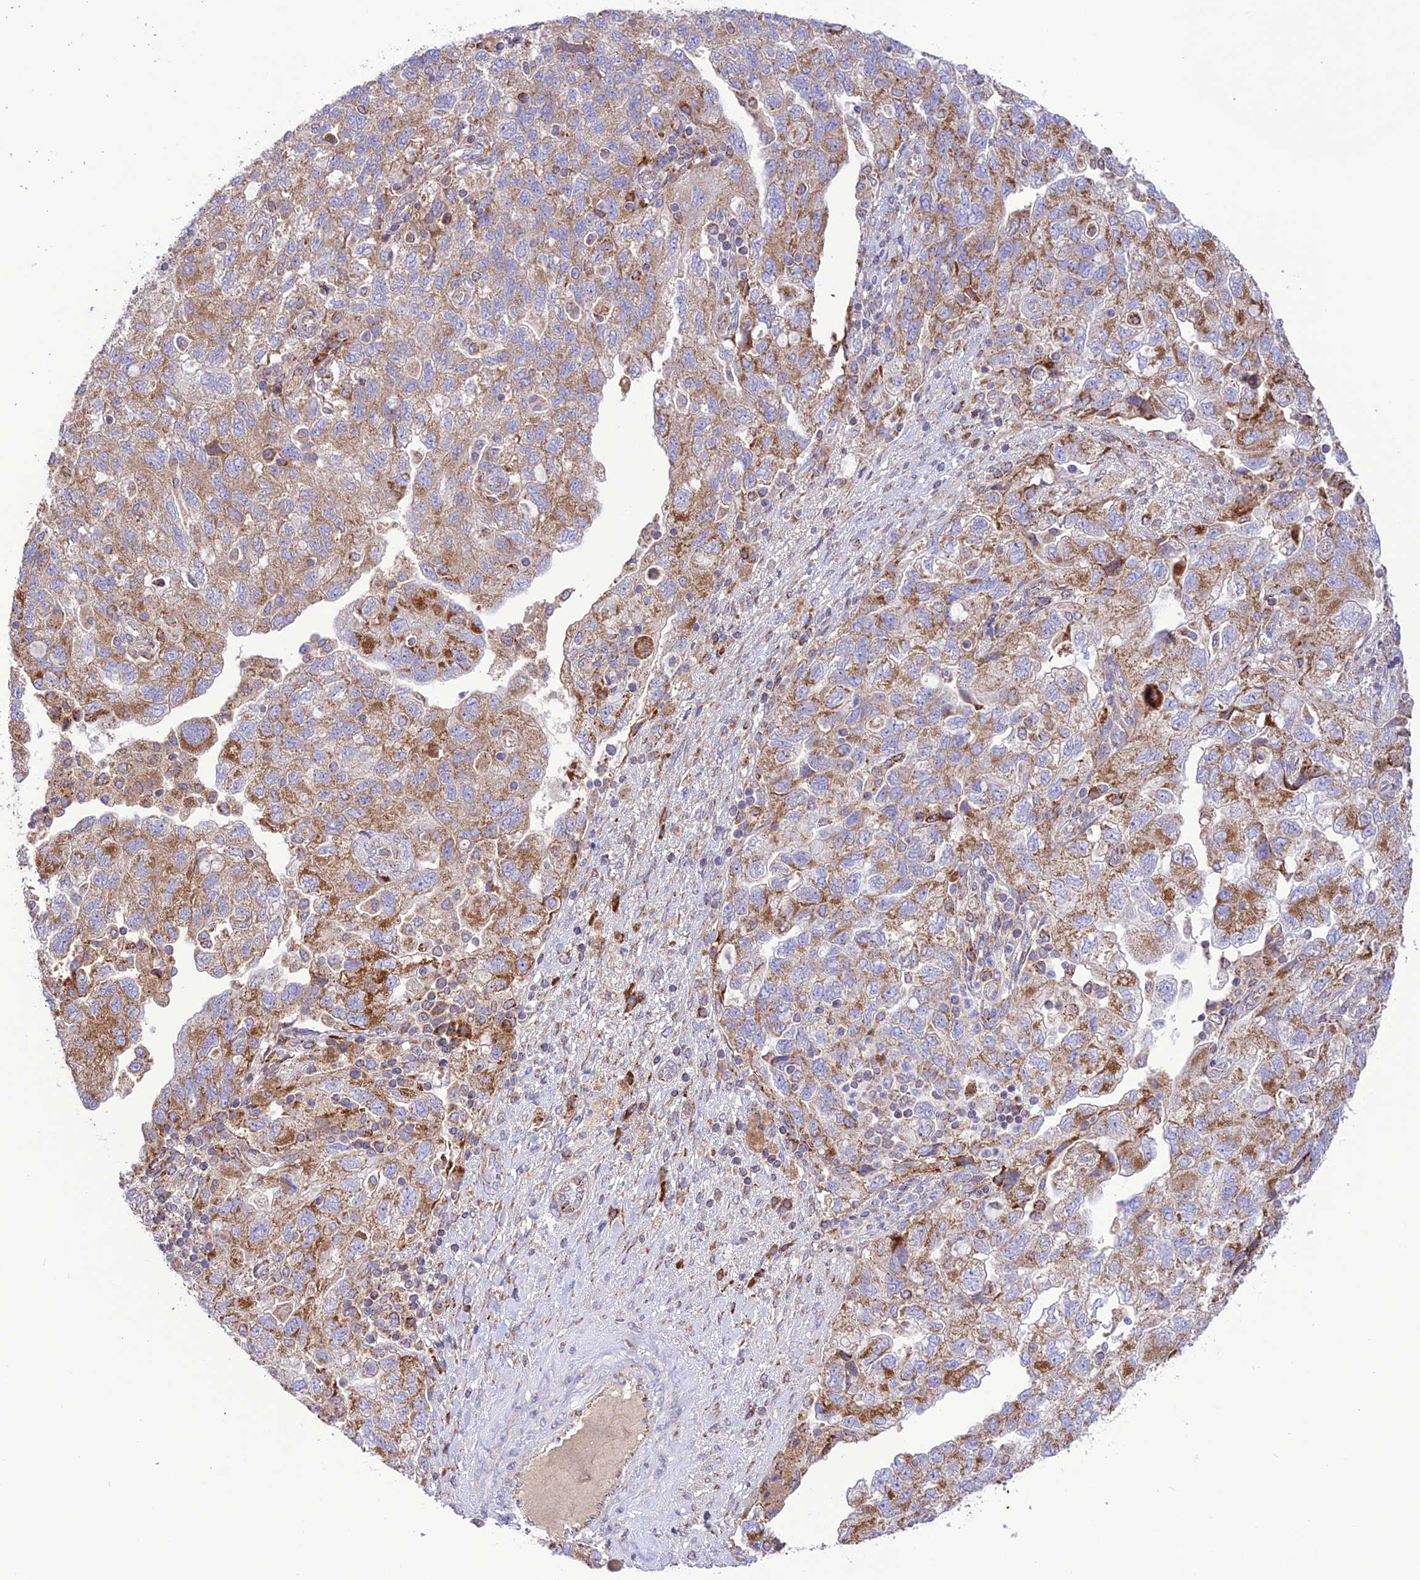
{"staining": {"intensity": "moderate", "quantity": "25%-75%", "location": "cytoplasmic/membranous"}, "tissue": "ovarian cancer", "cell_type": "Tumor cells", "image_type": "cancer", "snomed": [{"axis": "morphology", "description": "Carcinoma, NOS"}, {"axis": "morphology", "description": "Cystadenocarcinoma, serous, NOS"}, {"axis": "topography", "description": "Ovary"}], "caption": "This image displays carcinoma (ovarian) stained with immunohistochemistry (IHC) to label a protein in brown. The cytoplasmic/membranous of tumor cells show moderate positivity for the protein. Nuclei are counter-stained blue.", "gene": "UAP1L1", "patient": {"sex": "female", "age": 69}}